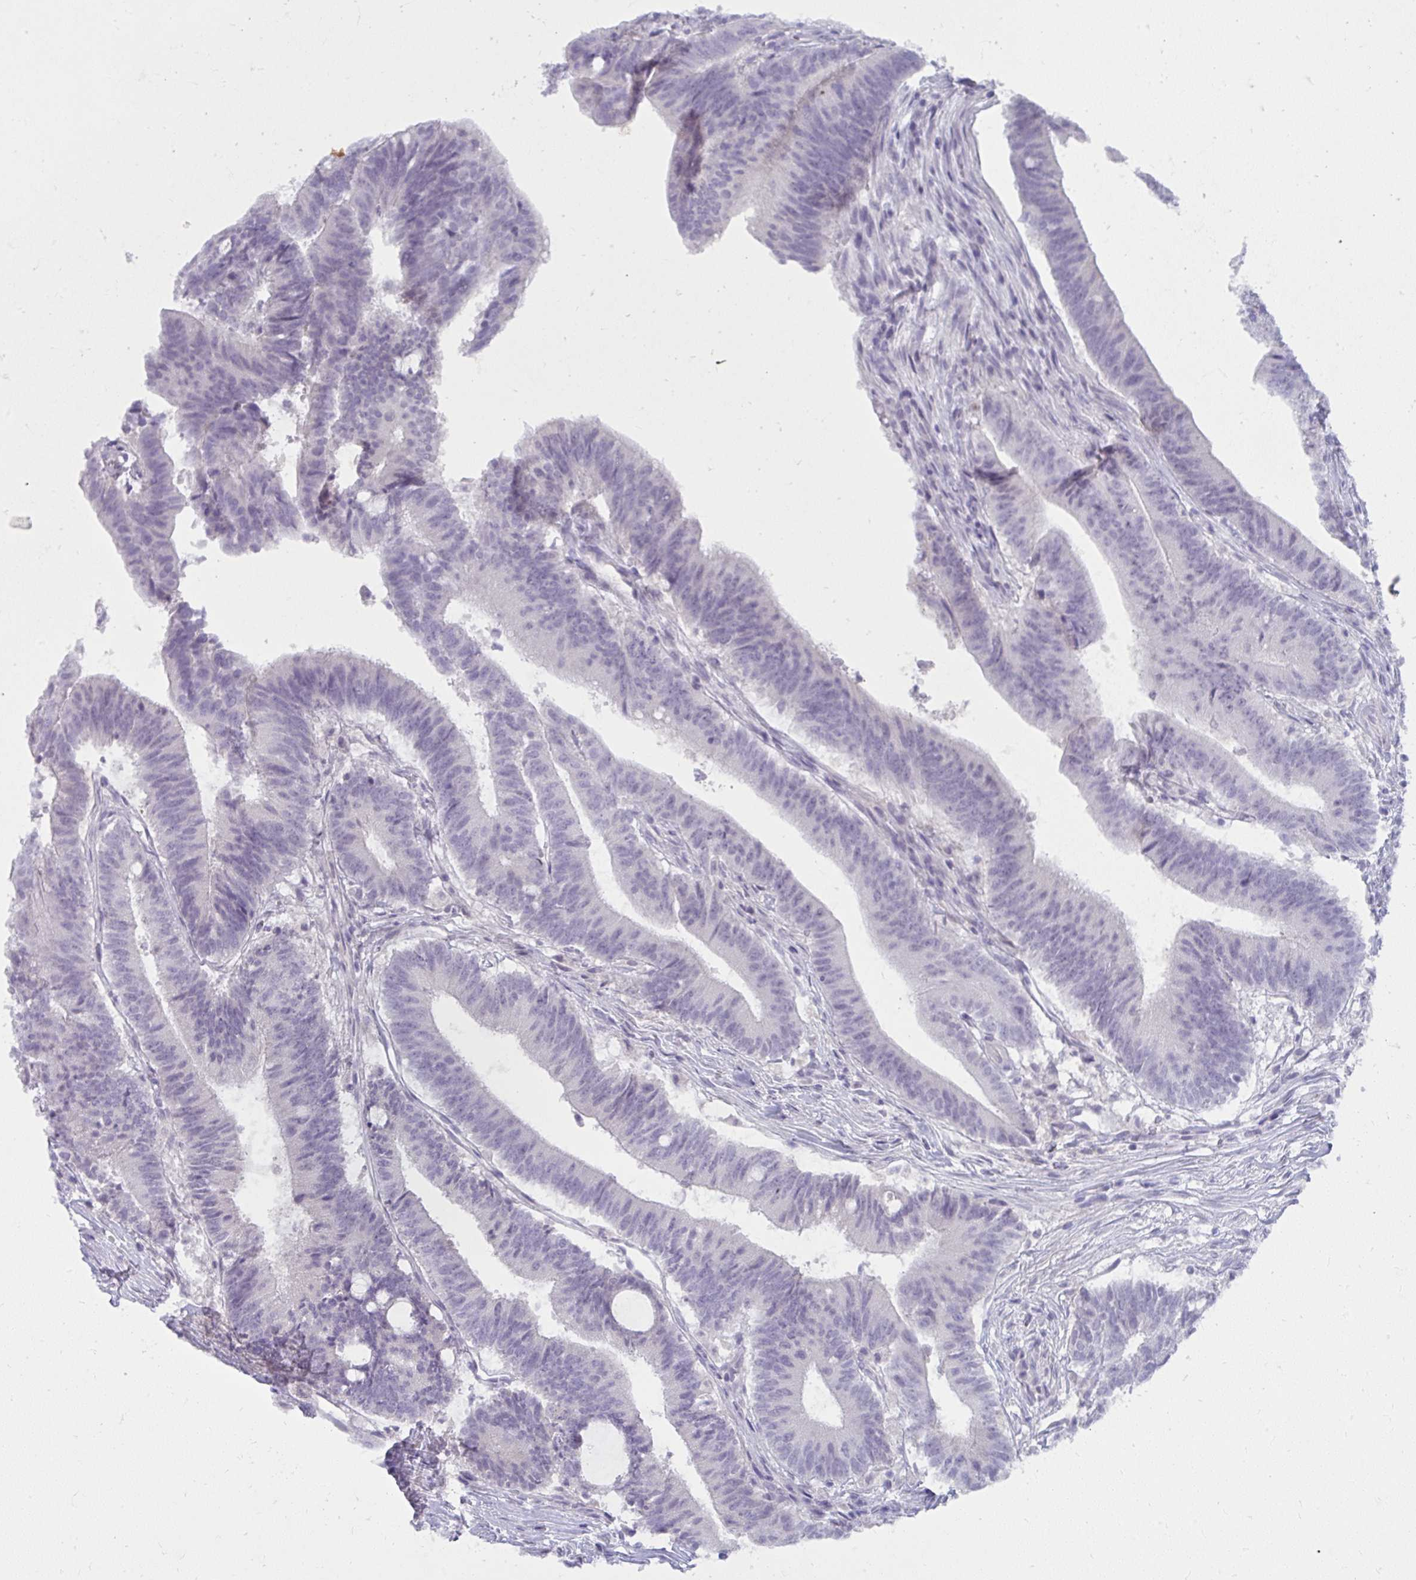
{"staining": {"intensity": "negative", "quantity": "none", "location": "none"}, "tissue": "colorectal cancer", "cell_type": "Tumor cells", "image_type": "cancer", "snomed": [{"axis": "morphology", "description": "Adenocarcinoma, NOS"}, {"axis": "topography", "description": "Colon"}], "caption": "Tumor cells show no significant positivity in colorectal adenocarcinoma. (DAB (3,3'-diaminobenzidine) IHC visualized using brightfield microscopy, high magnification).", "gene": "UGT3A2", "patient": {"sex": "female", "age": 43}}